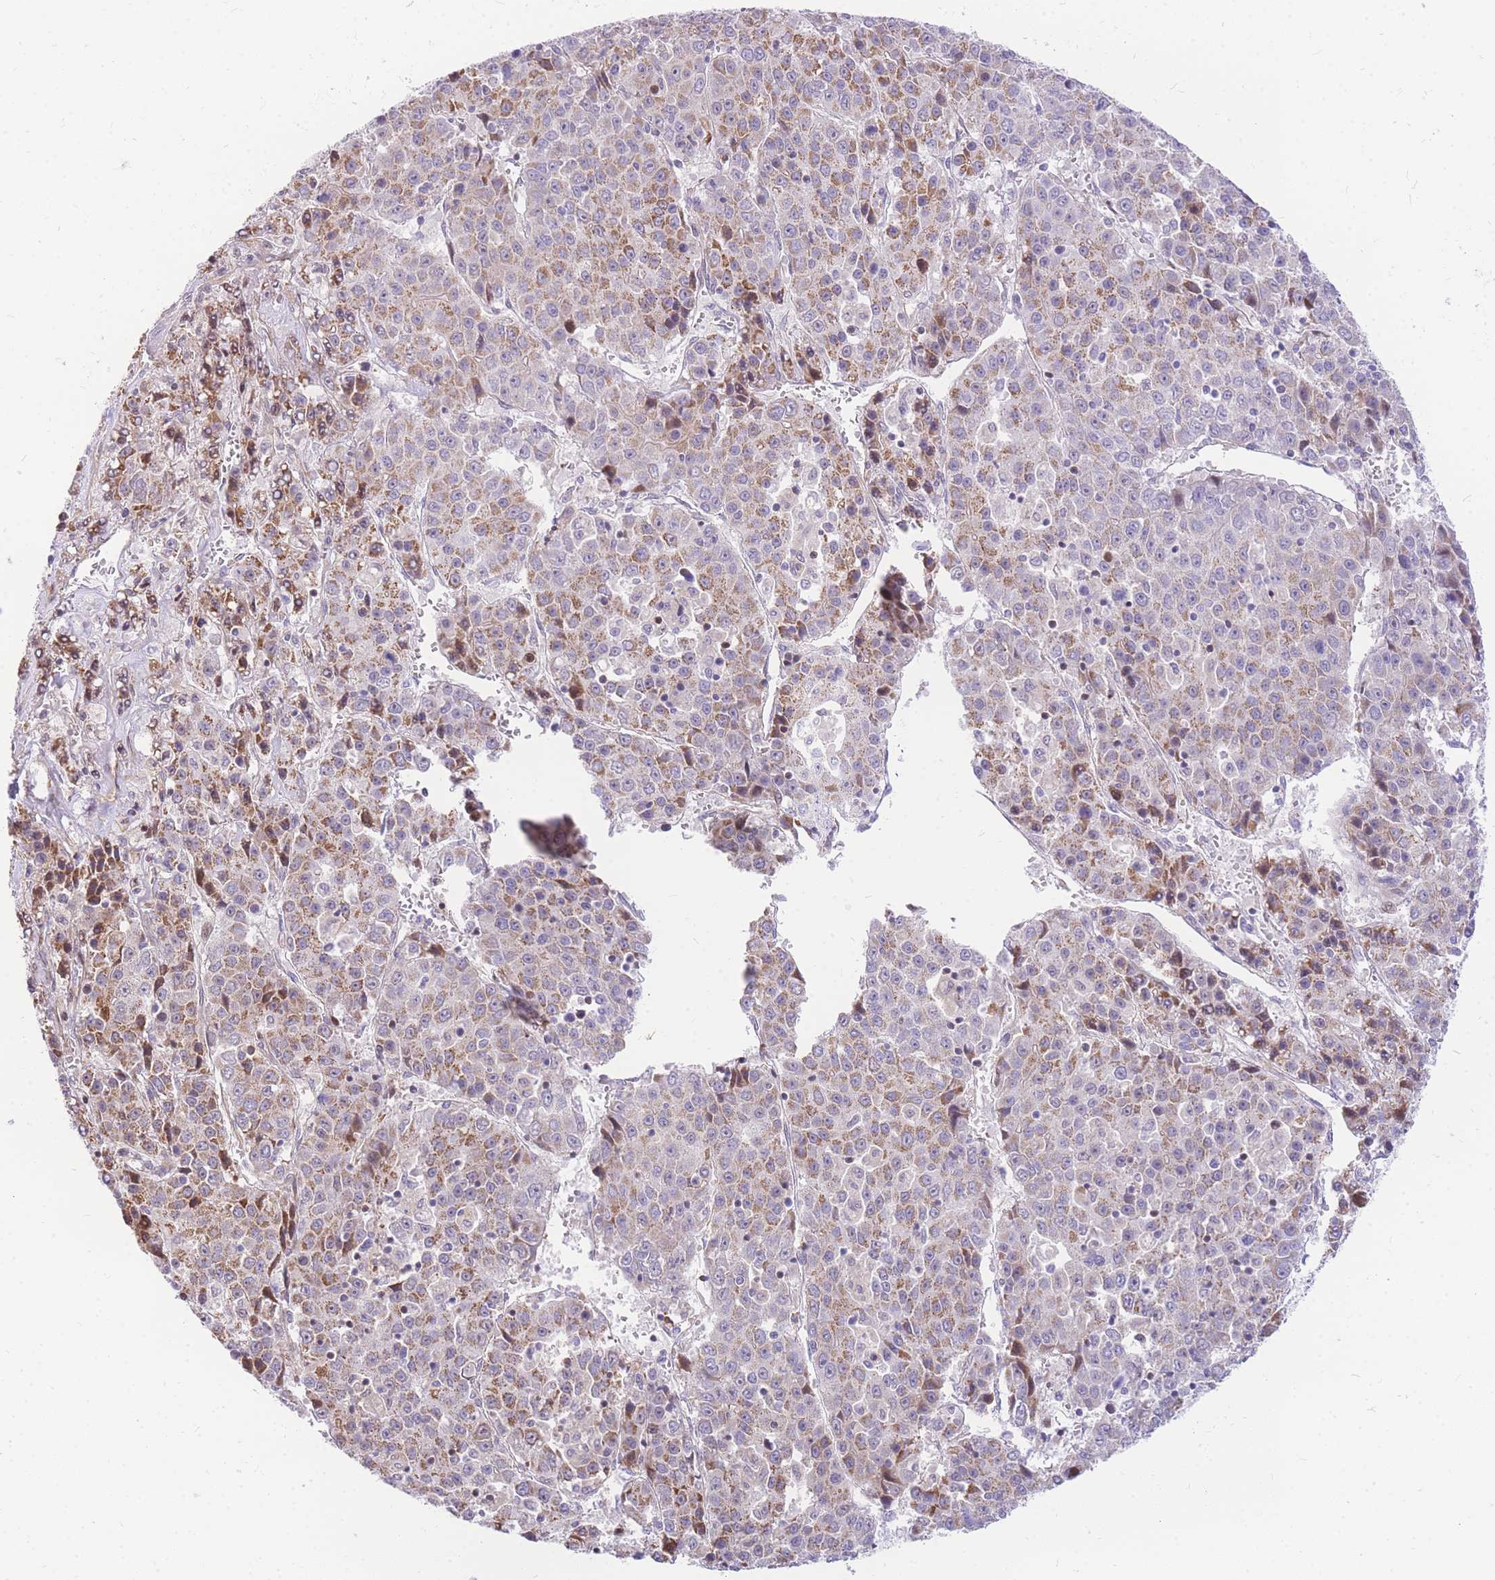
{"staining": {"intensity": "moderate", "quantity": "25%-75%", "location": "cytoplasmic/membranous"}, "tissue": "liver cancer", "cell_type": "Tumor cells", "image_type": "cancer", "snomed": [{"axis": "morphology", "description": "Carcinoma, Hepatocellular, NOS"}, {"axis": "topography", "description": "Liver"}], "caption": "Tumor cells show medium levels of moderate cytoplasmic/membranous expression in approximately 25%-75% of cells in hepatocellular carcinoma (liver).", "gene": "S100PBP", "patient": {"sex": "female", "age": 53}}